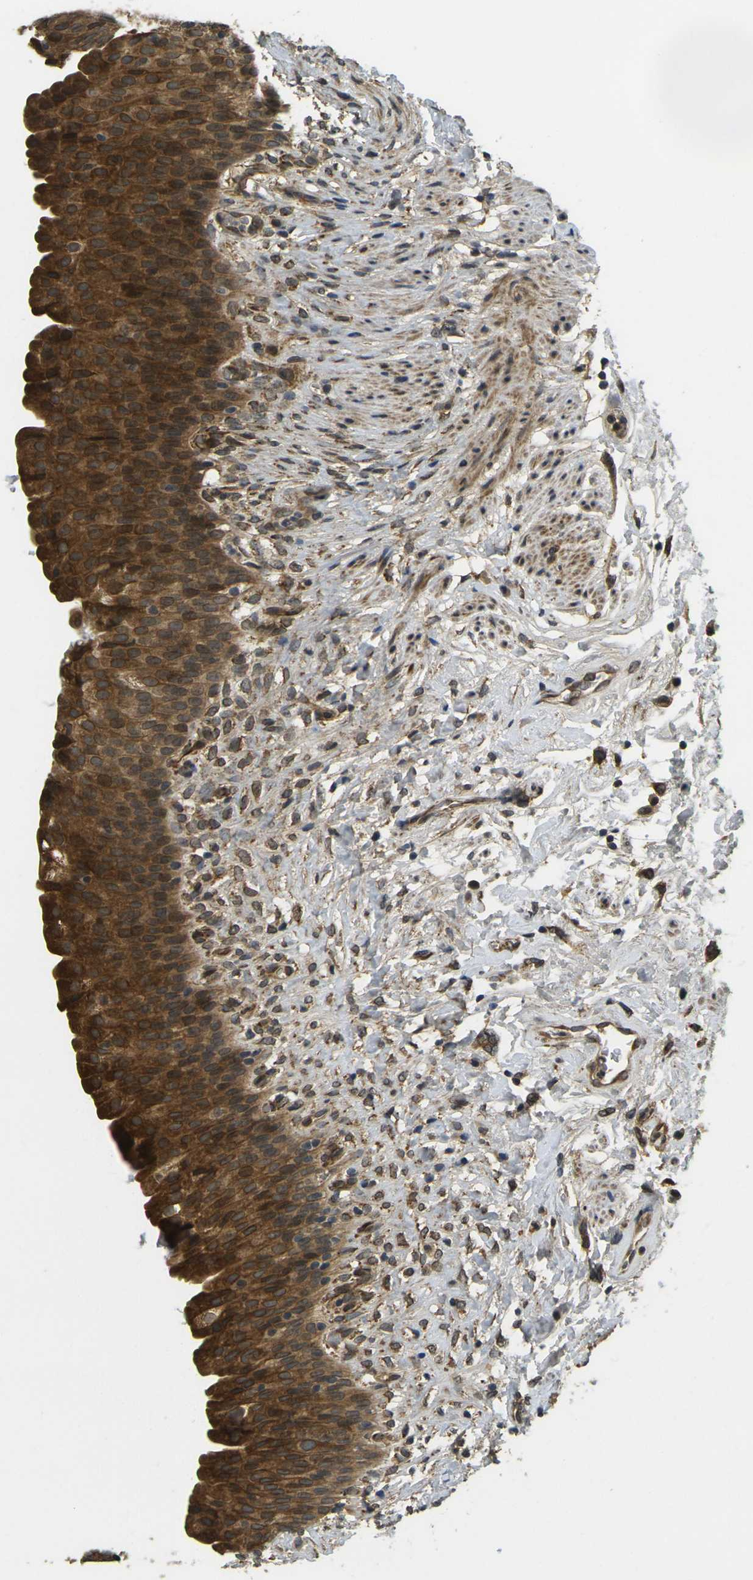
{"staining": {"intensity": "strong", "quantity": ">75%", "location": "cytoplasmic/membranous"}, "tissue": "urinary bladder", "cell_type": "Urothelial cells", "image_type": "normal", "snomed": [{"axis": "morphology", "description": "Normal tissue, NOS"}, {"axis": "topography", "description": "Urinary bladder"}], "caption": "About >75% of urothelial cells in unremarkable human urinary bladder show strong cytoplasmic/membranous protein staining as visualized by brown immunohistochemical staining.", "gene": "FUT11", "patient": {"sex": "female", "age": 79}}